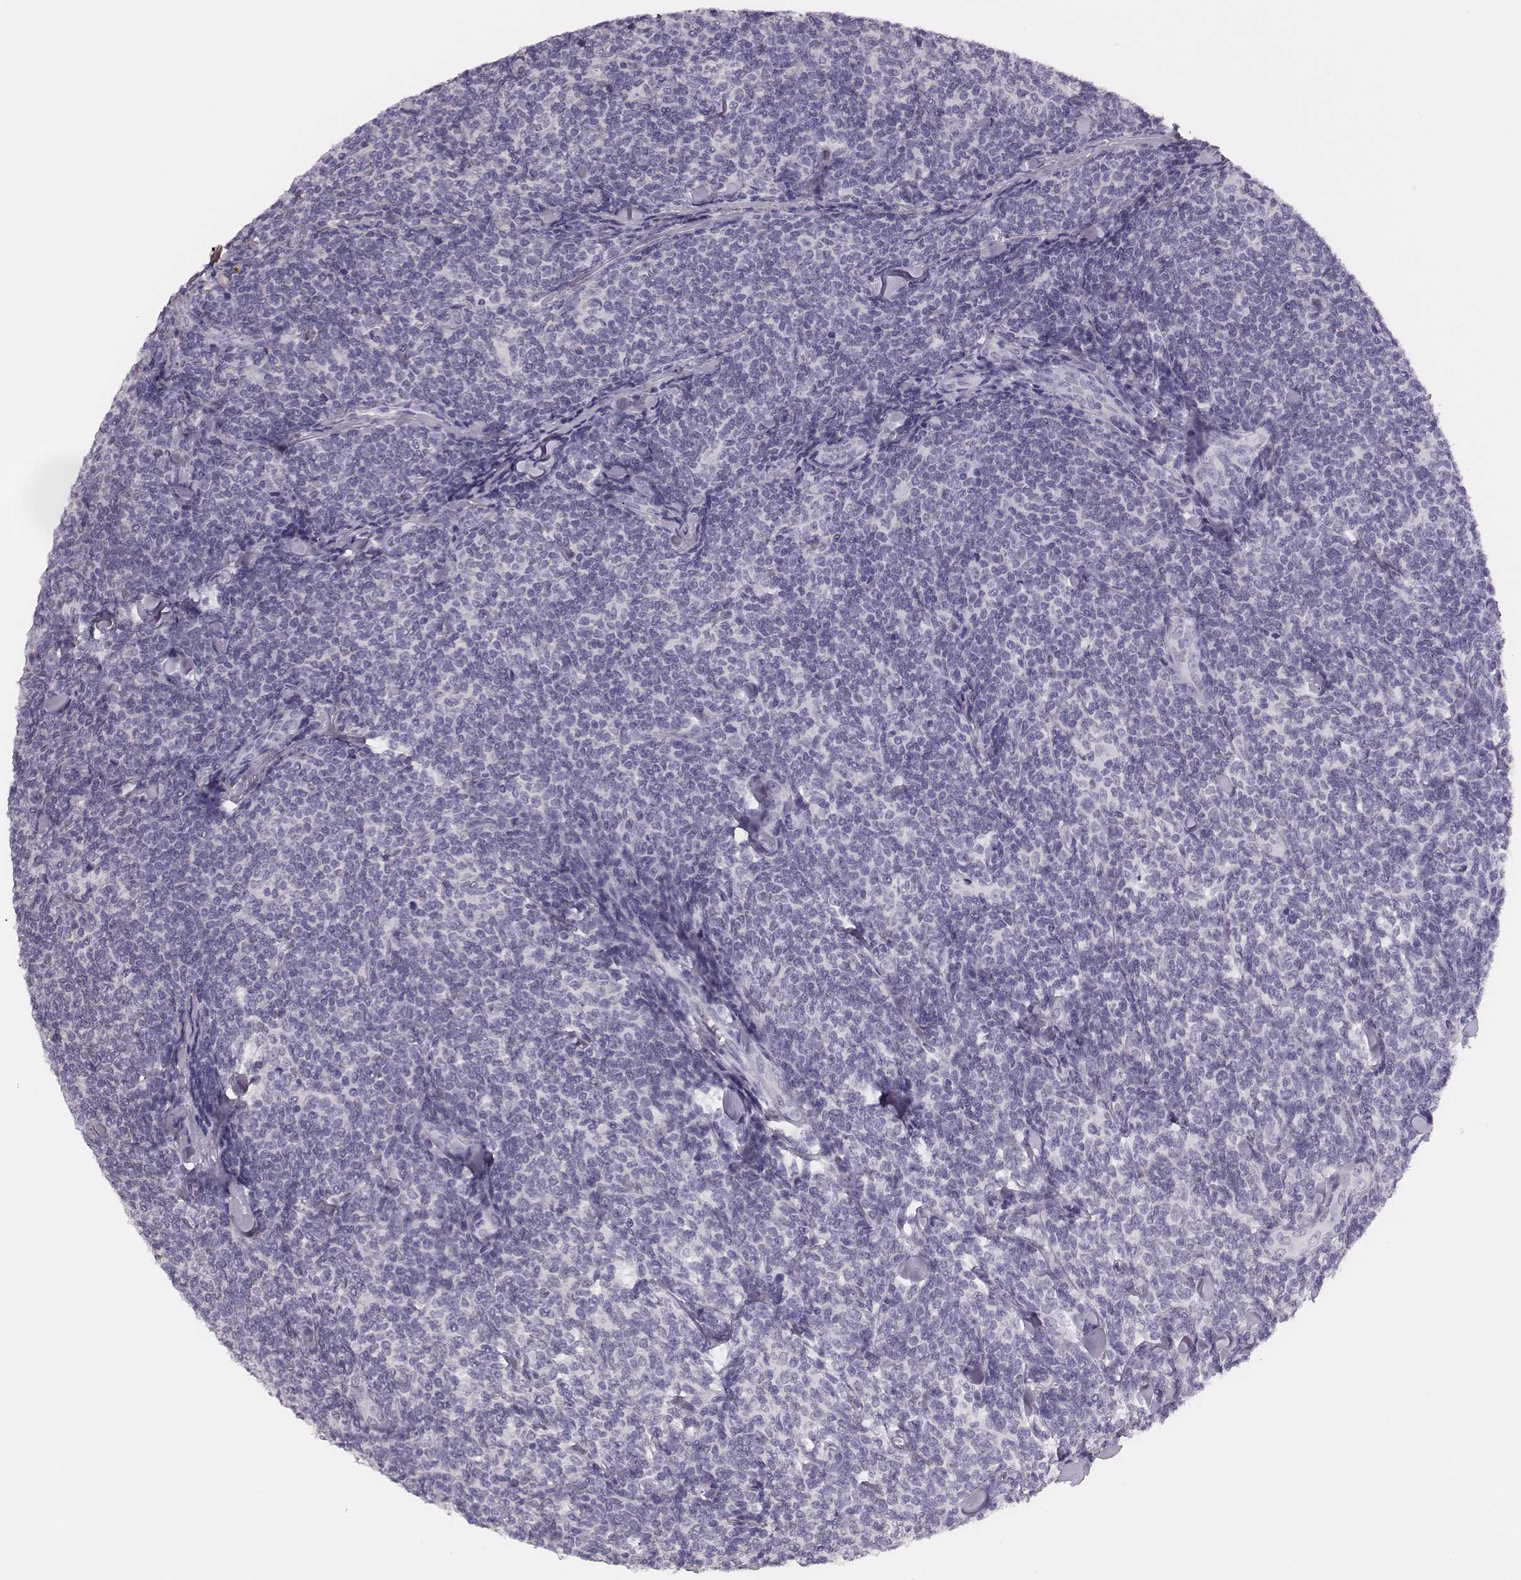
{"staining": {"intensity": "negative", "quantity": "none", "location": "none"}, "tissue": "lymphoma", "cell_type": "Tumor cells", "image_type": "cancer", "snomed": [{"axis": "morphology", "description": "Malignant lymphoma, non-Hodgkin's type, Low grade"}, {"axis": "topography", "description": "Lymph node"}], "caption": "Tumor cells are negative for protein expression in human low-grade malignant lymphoma, non-Hodgkin's type.", "gene": "H1-6", "patient": {"sex": "female", "age": 56}}